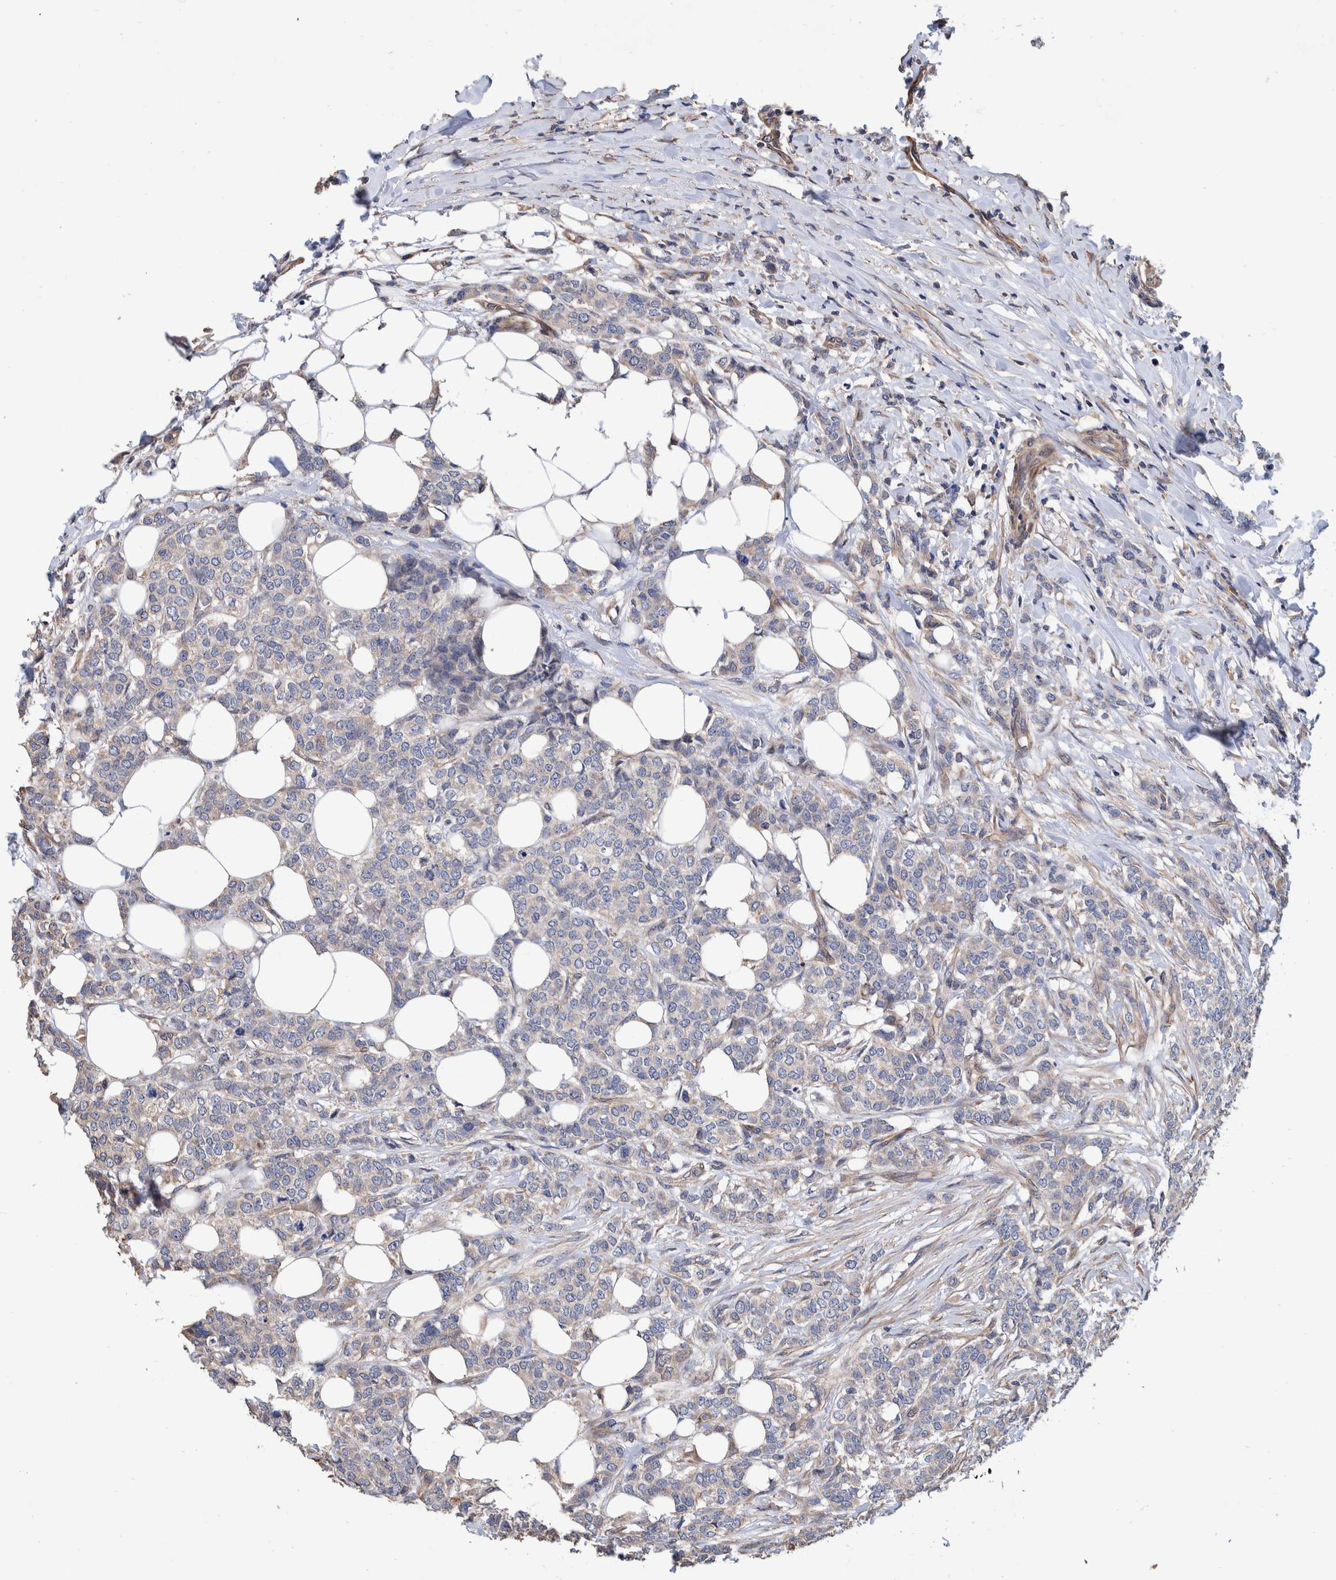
{"staining": {"intensity": "negative", "quantity": "none", "location": "none"}, "tissue": "breast cancer", "cell_type": "Tumor cells", "image_type": "cancer", "snomed": [{"axis": "morphology", "description": "Lobular carcinoma"}, {"axis": "topography", "description": "Skin"}, {"axis": "topography", "description": "Breast"}], "caption": "Immunohistochemistry of human breast cancer (lobular carcinoma) exhibits no expression in tumor cells.", "gene": "SLC45A4", "patient": {"sex": "female", "age": 46}}